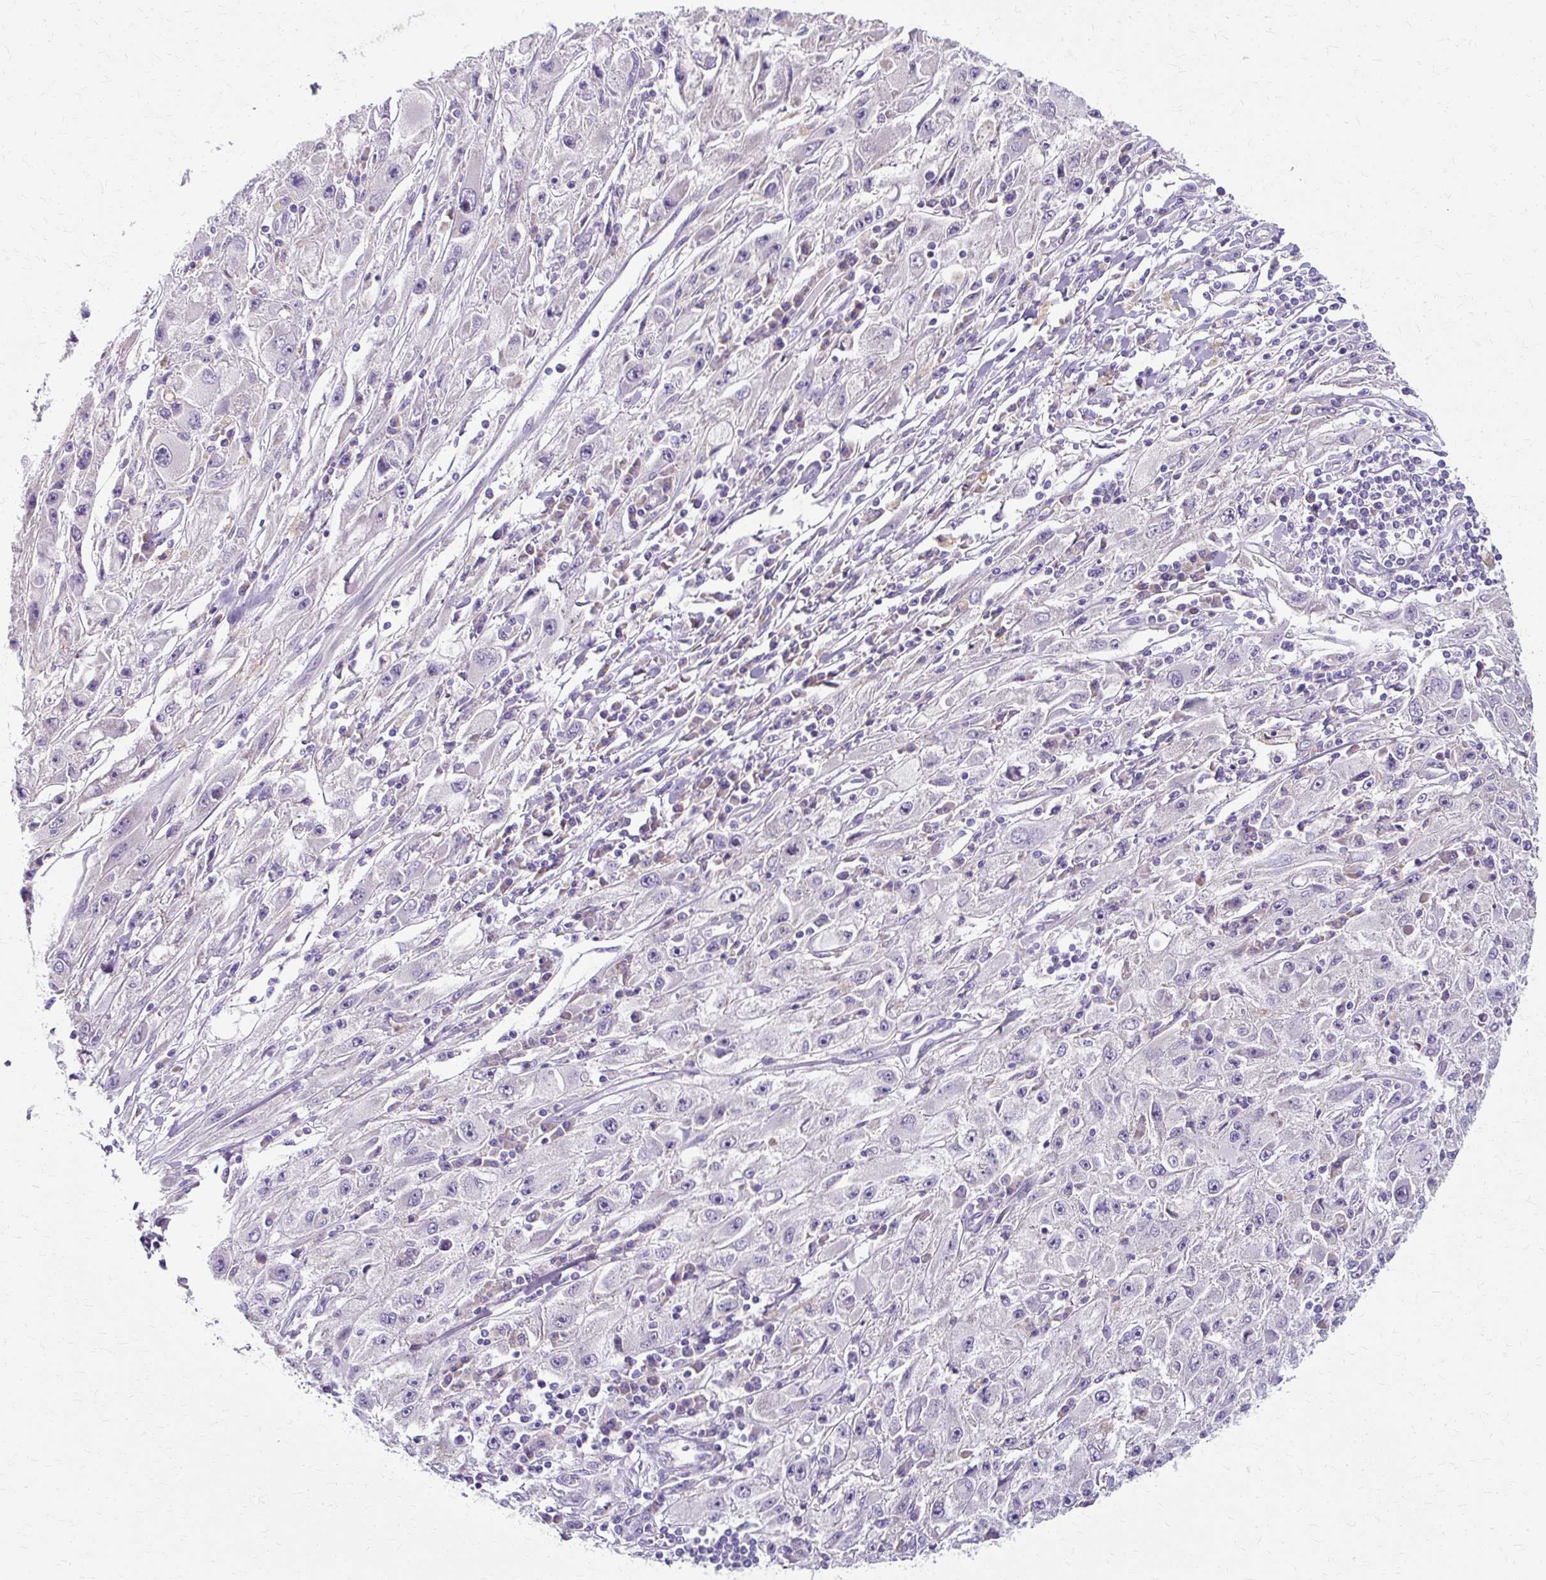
{"staining": {"intensity": "negative", "quantity": "none", "location": "none"}, "tissue": "melanoma", "cell_type": "Tumor cells", "image_type": "cancer", "snomed": [{"axis": "morphology", "description": "Malignant melanoma, Metastatic site"}, {"axis": "topography", "description": "Skin"}], "caption": "High magnification brightfield microscopy of melanoma stained with DAB (3,3'-diaminobenzidine) (brown) and counterstained with hematoxylin (blue): tumor cells show no significant staining.", "gene": "ZNF555", "patient": {"sex": "male", "age": 53}}